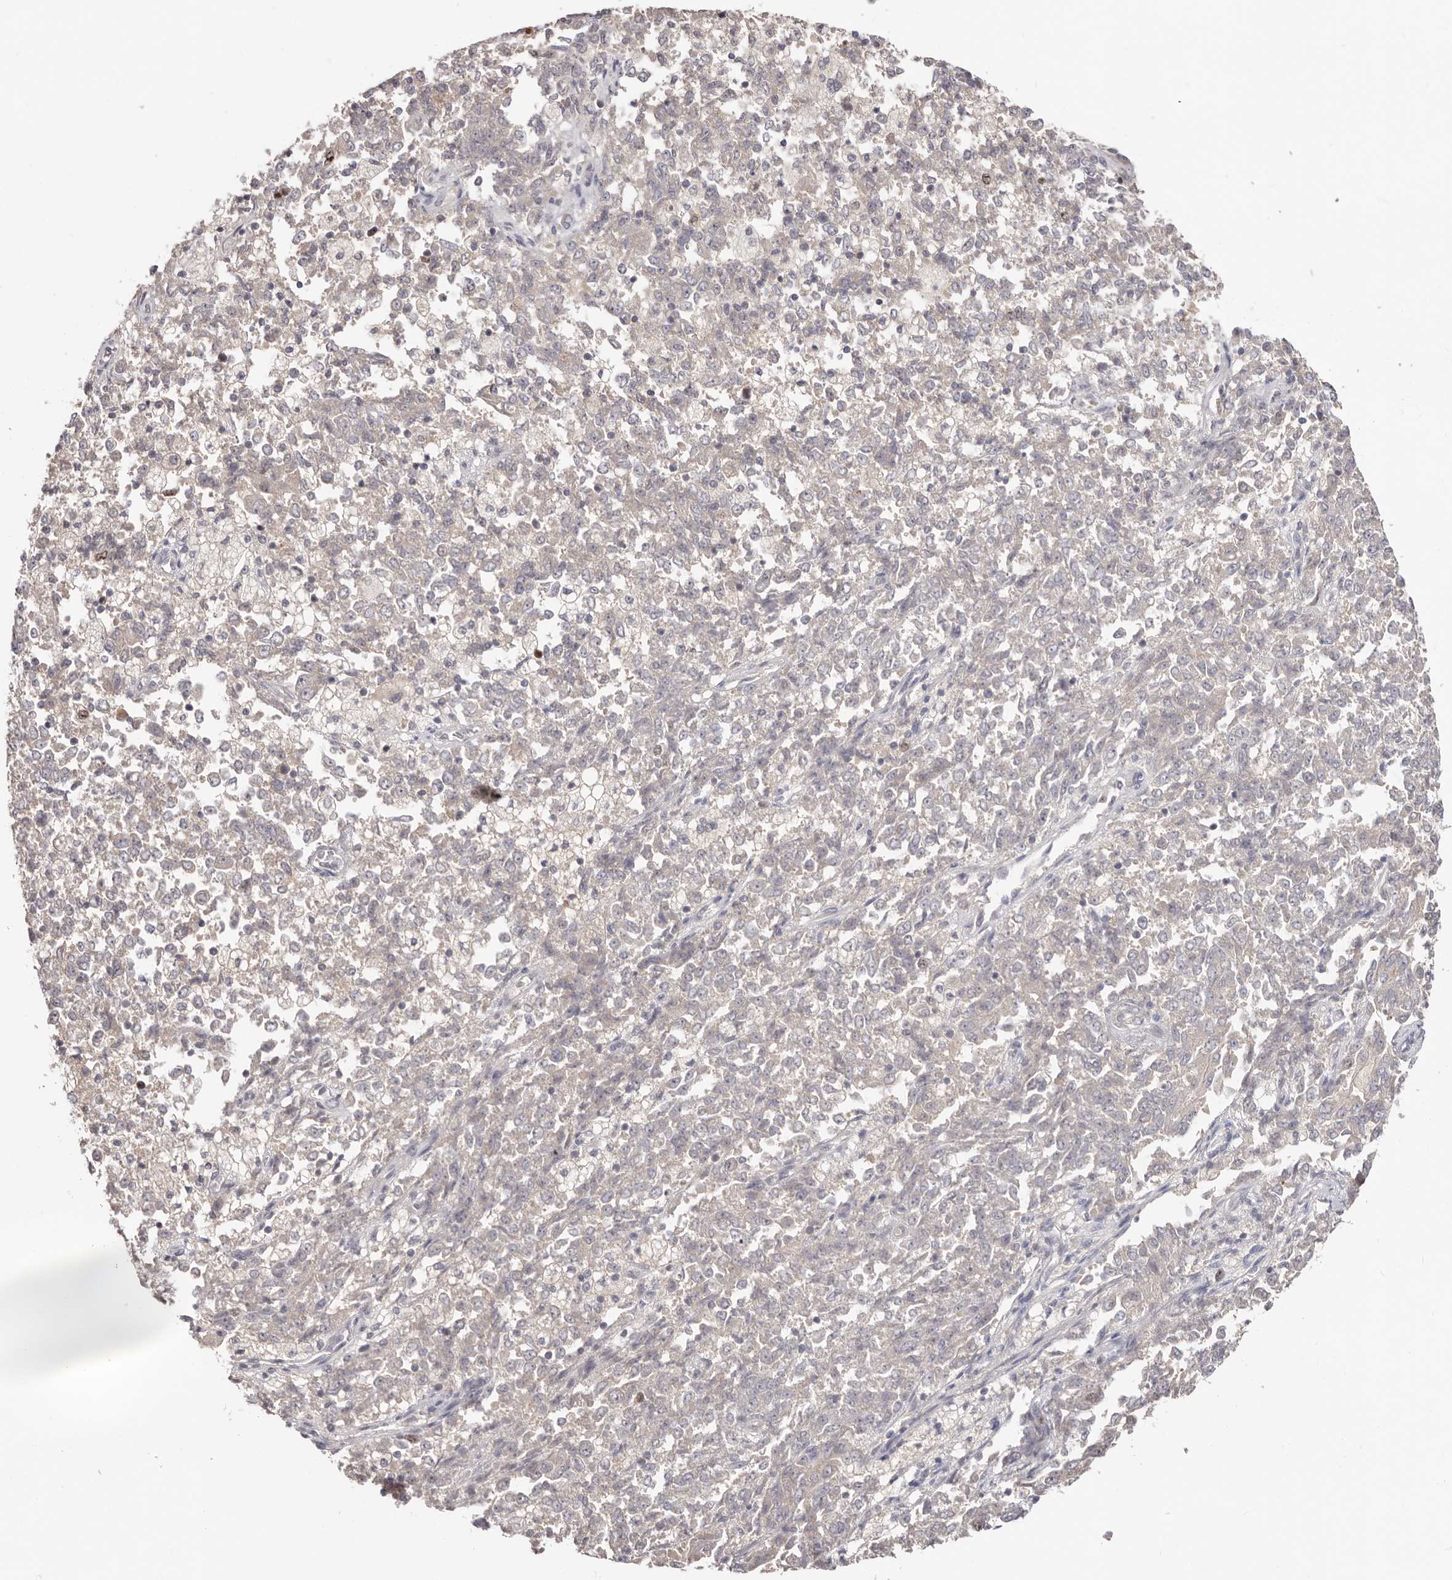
{"staining": {"intensity": "negative", "quantity": "none", "location": "none"}, "tissue": "endometrial cancer", "cell_type": "Tumor cells", "image_type": "cancer", "snomed": [{"axis": "morphology", "description": "Adenocarcinoma, NOS"}, {"axis": "topography", "description": "Endometrium"}], "caption": "DAB (3,3'-diaminobenzidine) immunohistochemical staining of human endometrial cancer (adenocarcinoma) shows no significant expression in tumor cells.", "gene": "CCDC190", "patient": {"sex": "female", "age": 80}}